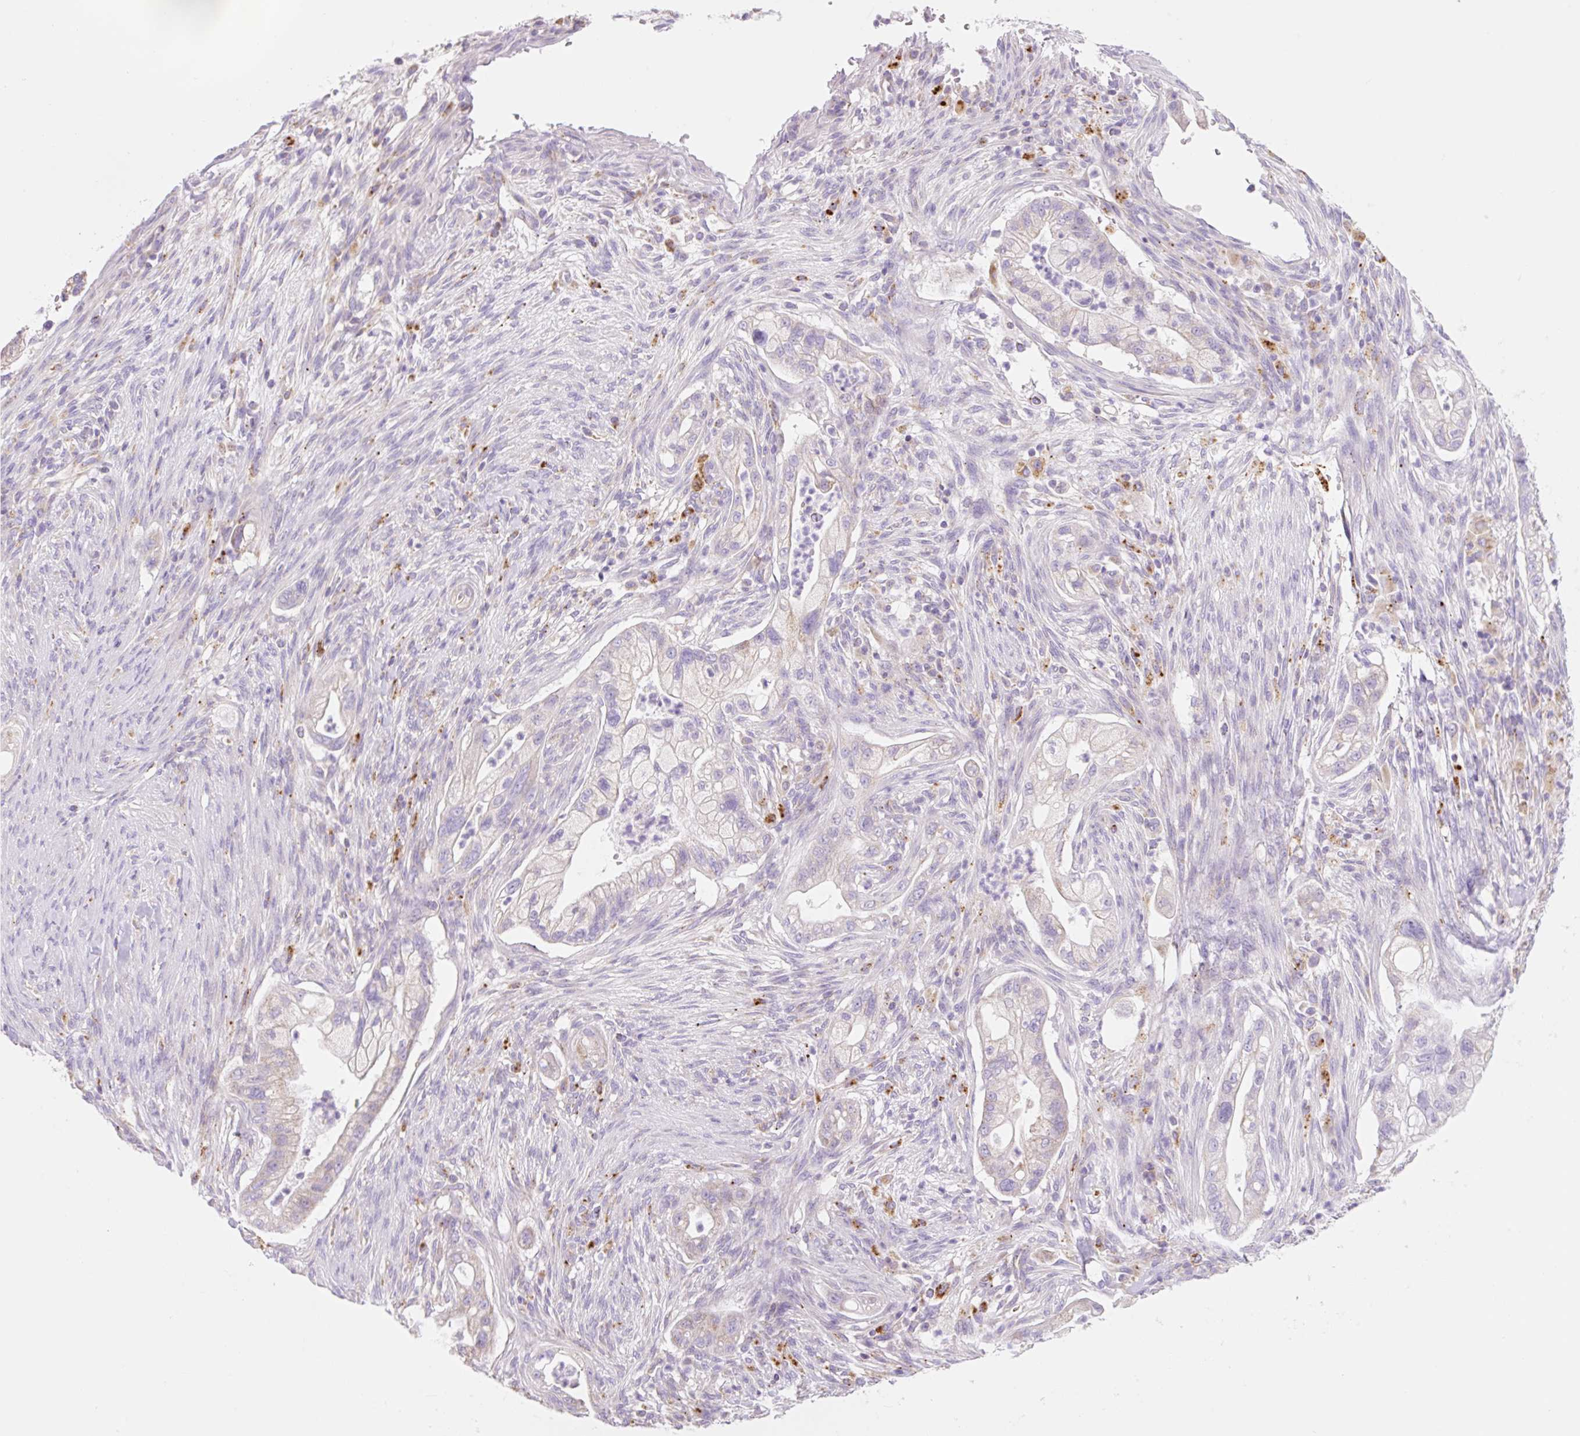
{"staining": {"intensity": "negative", "quantity": "none", "location": "none"}, "tissue": "pancreatic cancer", "cell_type": "Tumor cells", "image_type": "cancer", "snomed": [{"axis": "morphology", "description": "Adenocarcinoma, NOS"}, {"axis": "topography", "description": "Pancreas"}], "caption": "This is an immunohistochemistry (IHC) photomicrograph of pancreatic cancer. There is no staining in tumor cells.", "gene": "CLEC3A", "patient": {"sex": "male", "age": 44}}